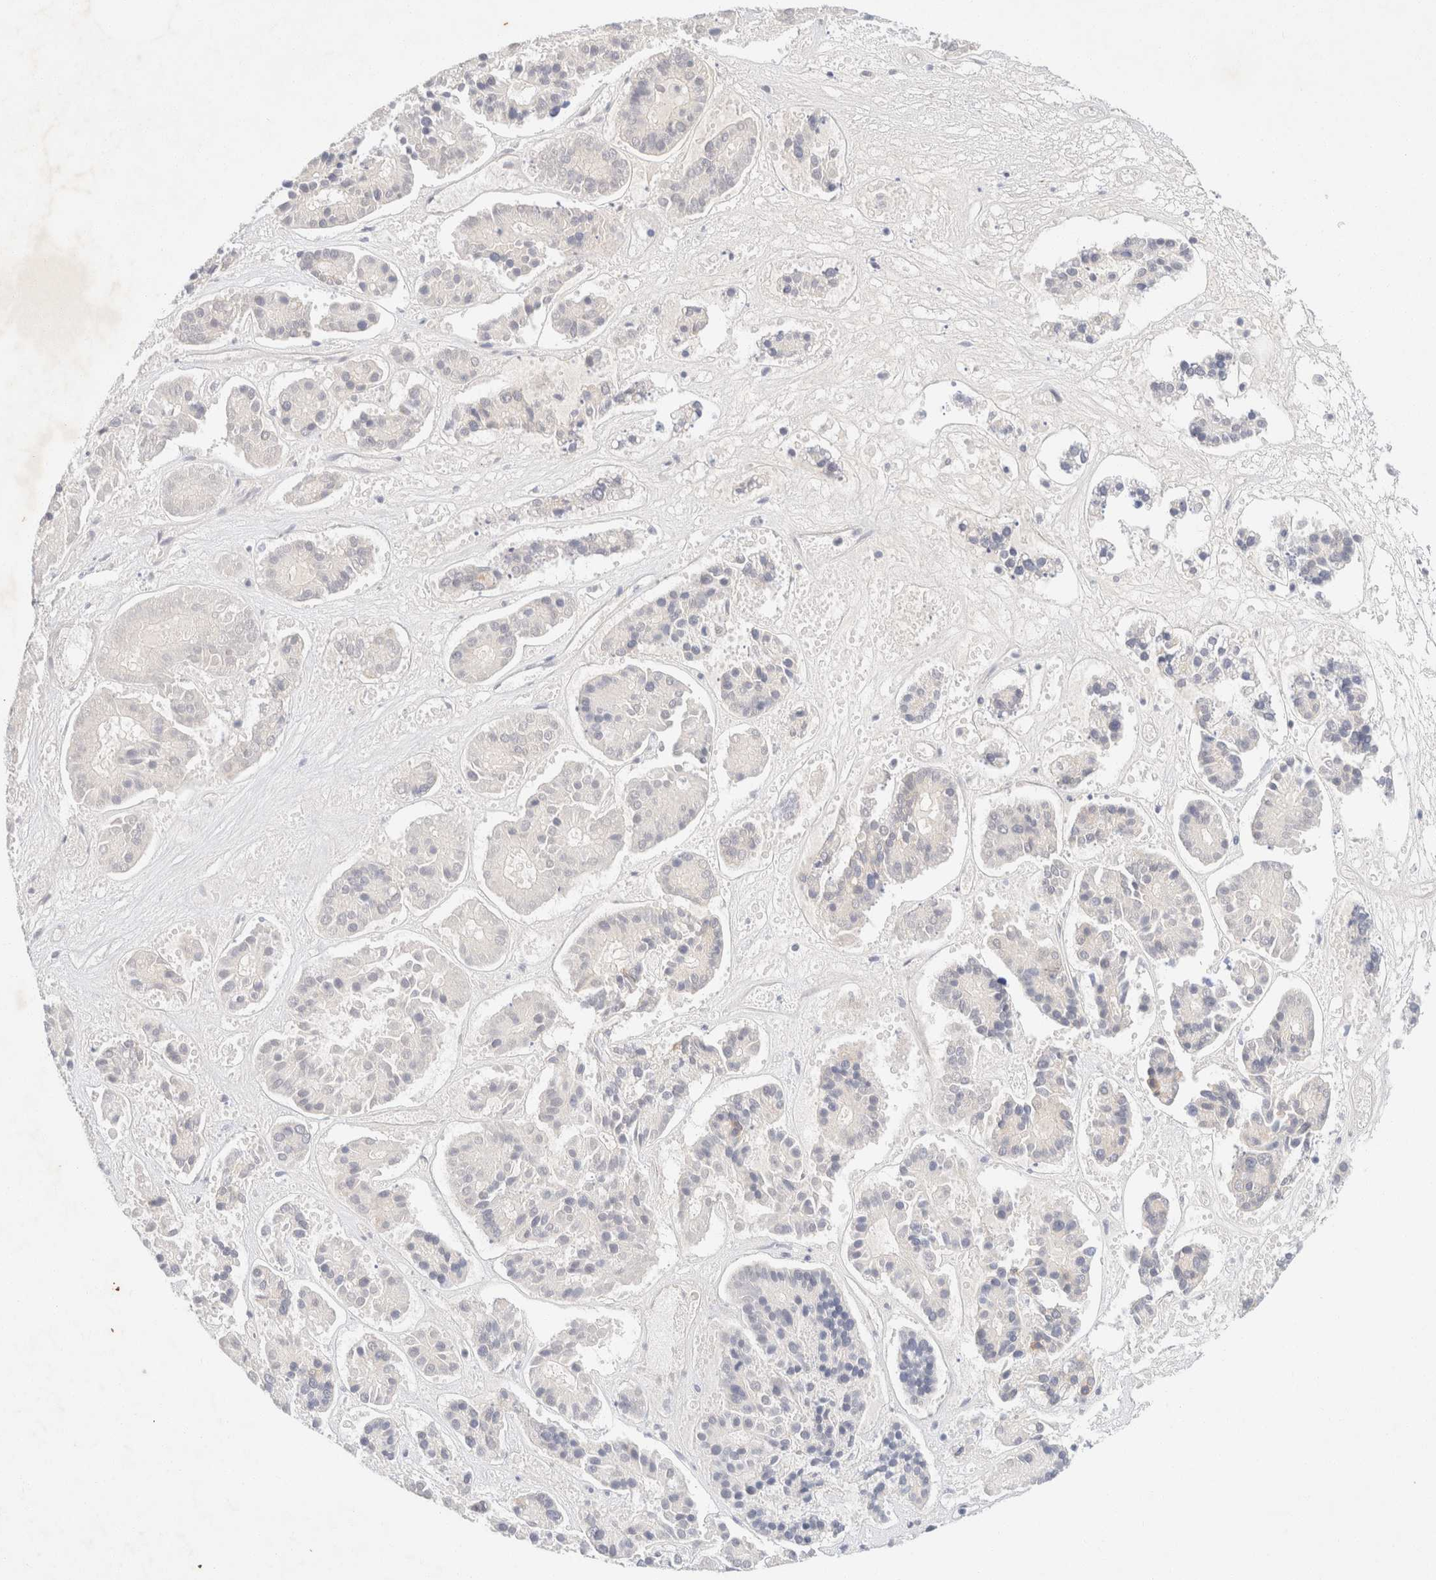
{"staining": {"intensity": "negative", "quantity": "none", "location": "none"}, "tissue": "pancreatic cancer", "cell_type": "Tumor cells", "image_type": "cancer", "snomed": [{"axis": "morphology", "description": "Adenocarcinoma, NOS"}, {"axis": "topography", "description": "Pancreas"}], "caption": "This photomicrograph is of pancreatic adenocarcinoma stained with immunohistochemistry (IHC) to label a protein in brown with the nuclei are counter-stained blue. There is no expression in tumor cells. Brightfield microscopy of IHC stained with DAB (3,3'-diaminobenzidine) (brown) and hematoxylin (blue), captured at high magnification.", "gene": "CSNK1E", "patient": {"sex": "male", "age": 50}}